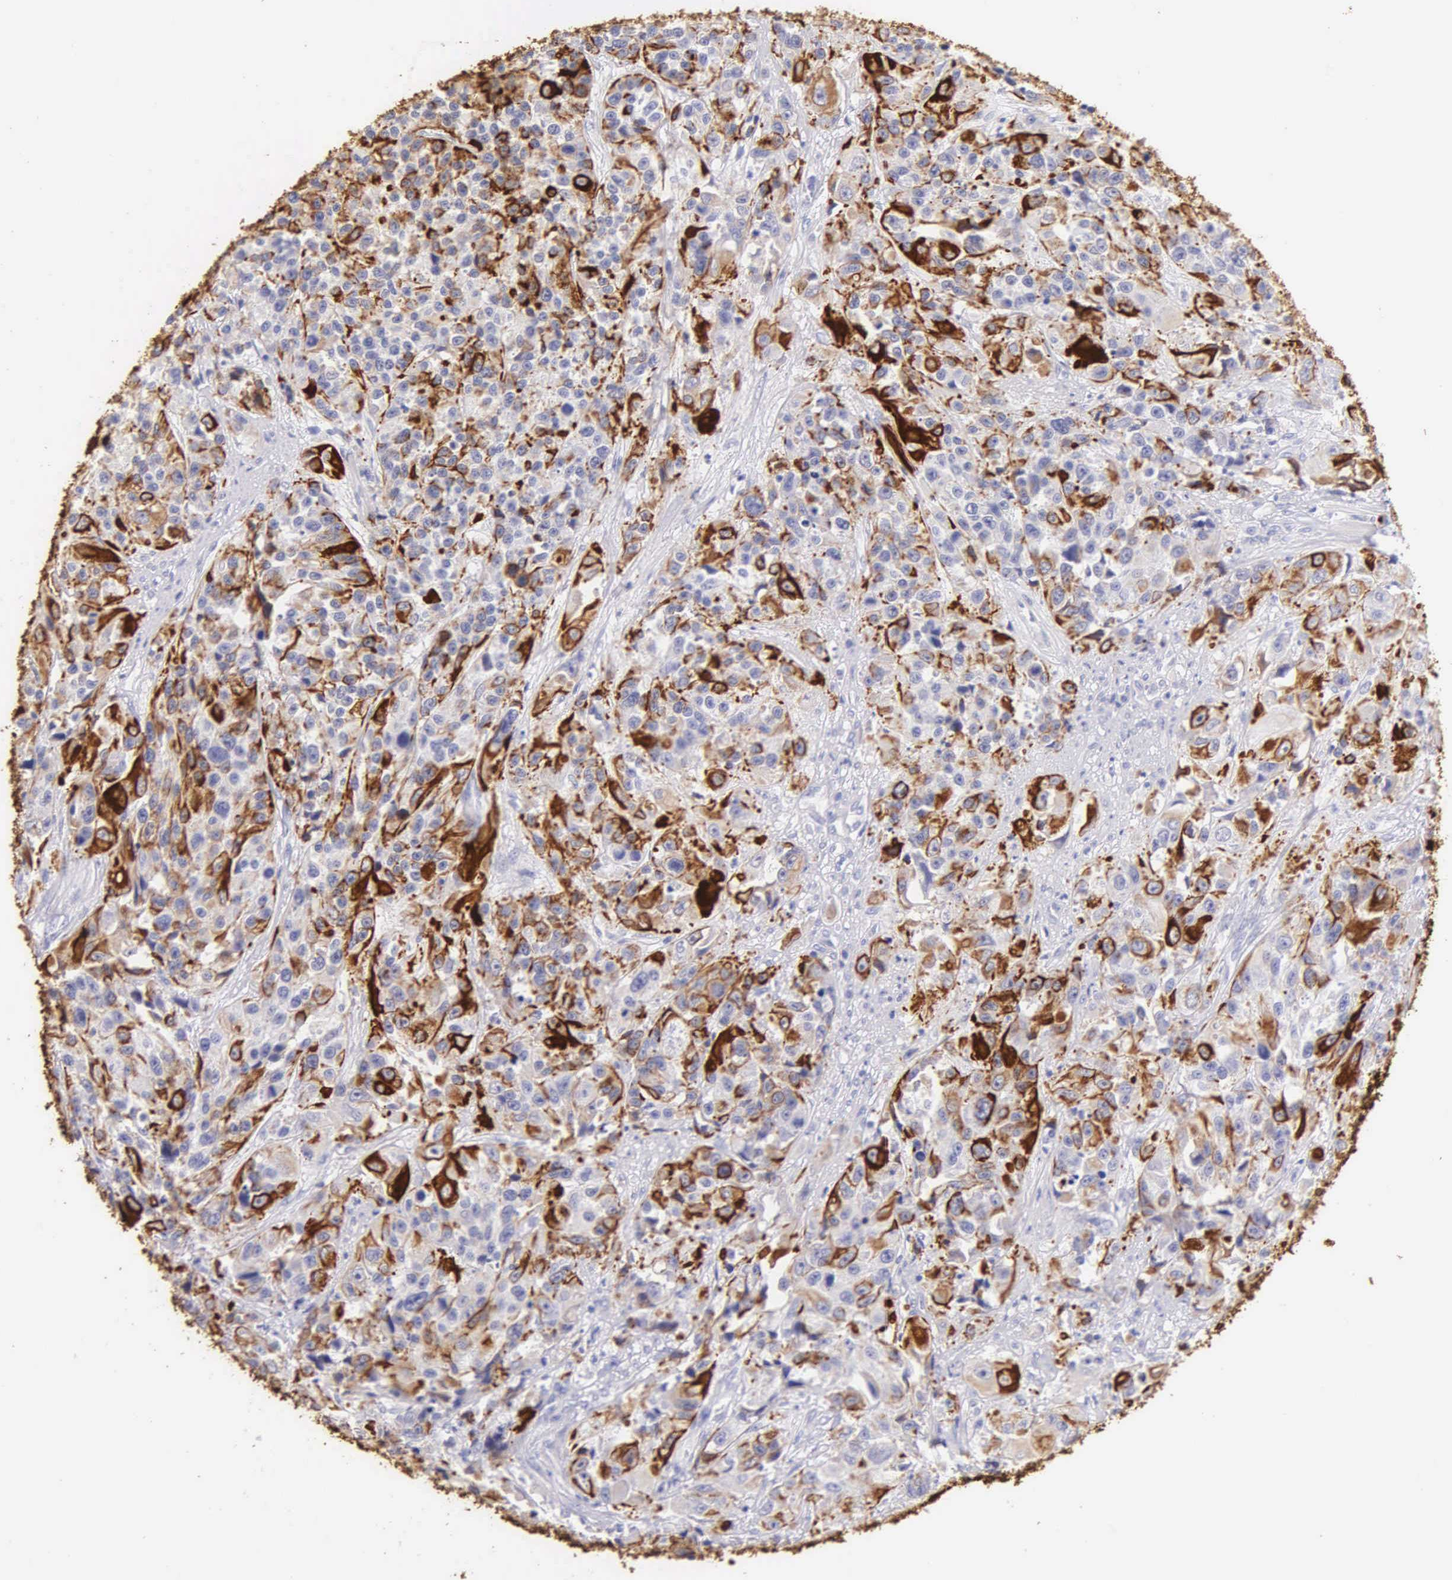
{"staining": {"intensity": "strong", "quantity": "25%-75%", "location": "cytoplasmic/membranous"}, "tissue": "urothelial cancer", "cell_type": "Tumor cells", "image_type": "cancer", "snomed": [{"axis": "morphology", "description": "Urothelial carcinoma, High grade"}, {"axis": "topography", "description": "Urinary bladder"}], "caption": "Immunohistochemical staining of human high-grade urothelial carcinoma demonstrates high levels of strong cytoplasmic/membranous protein expression in about 25%-75% of tumor cells.", "gene": "KRT17", "patient": {"sex": "female", "age": 81}}